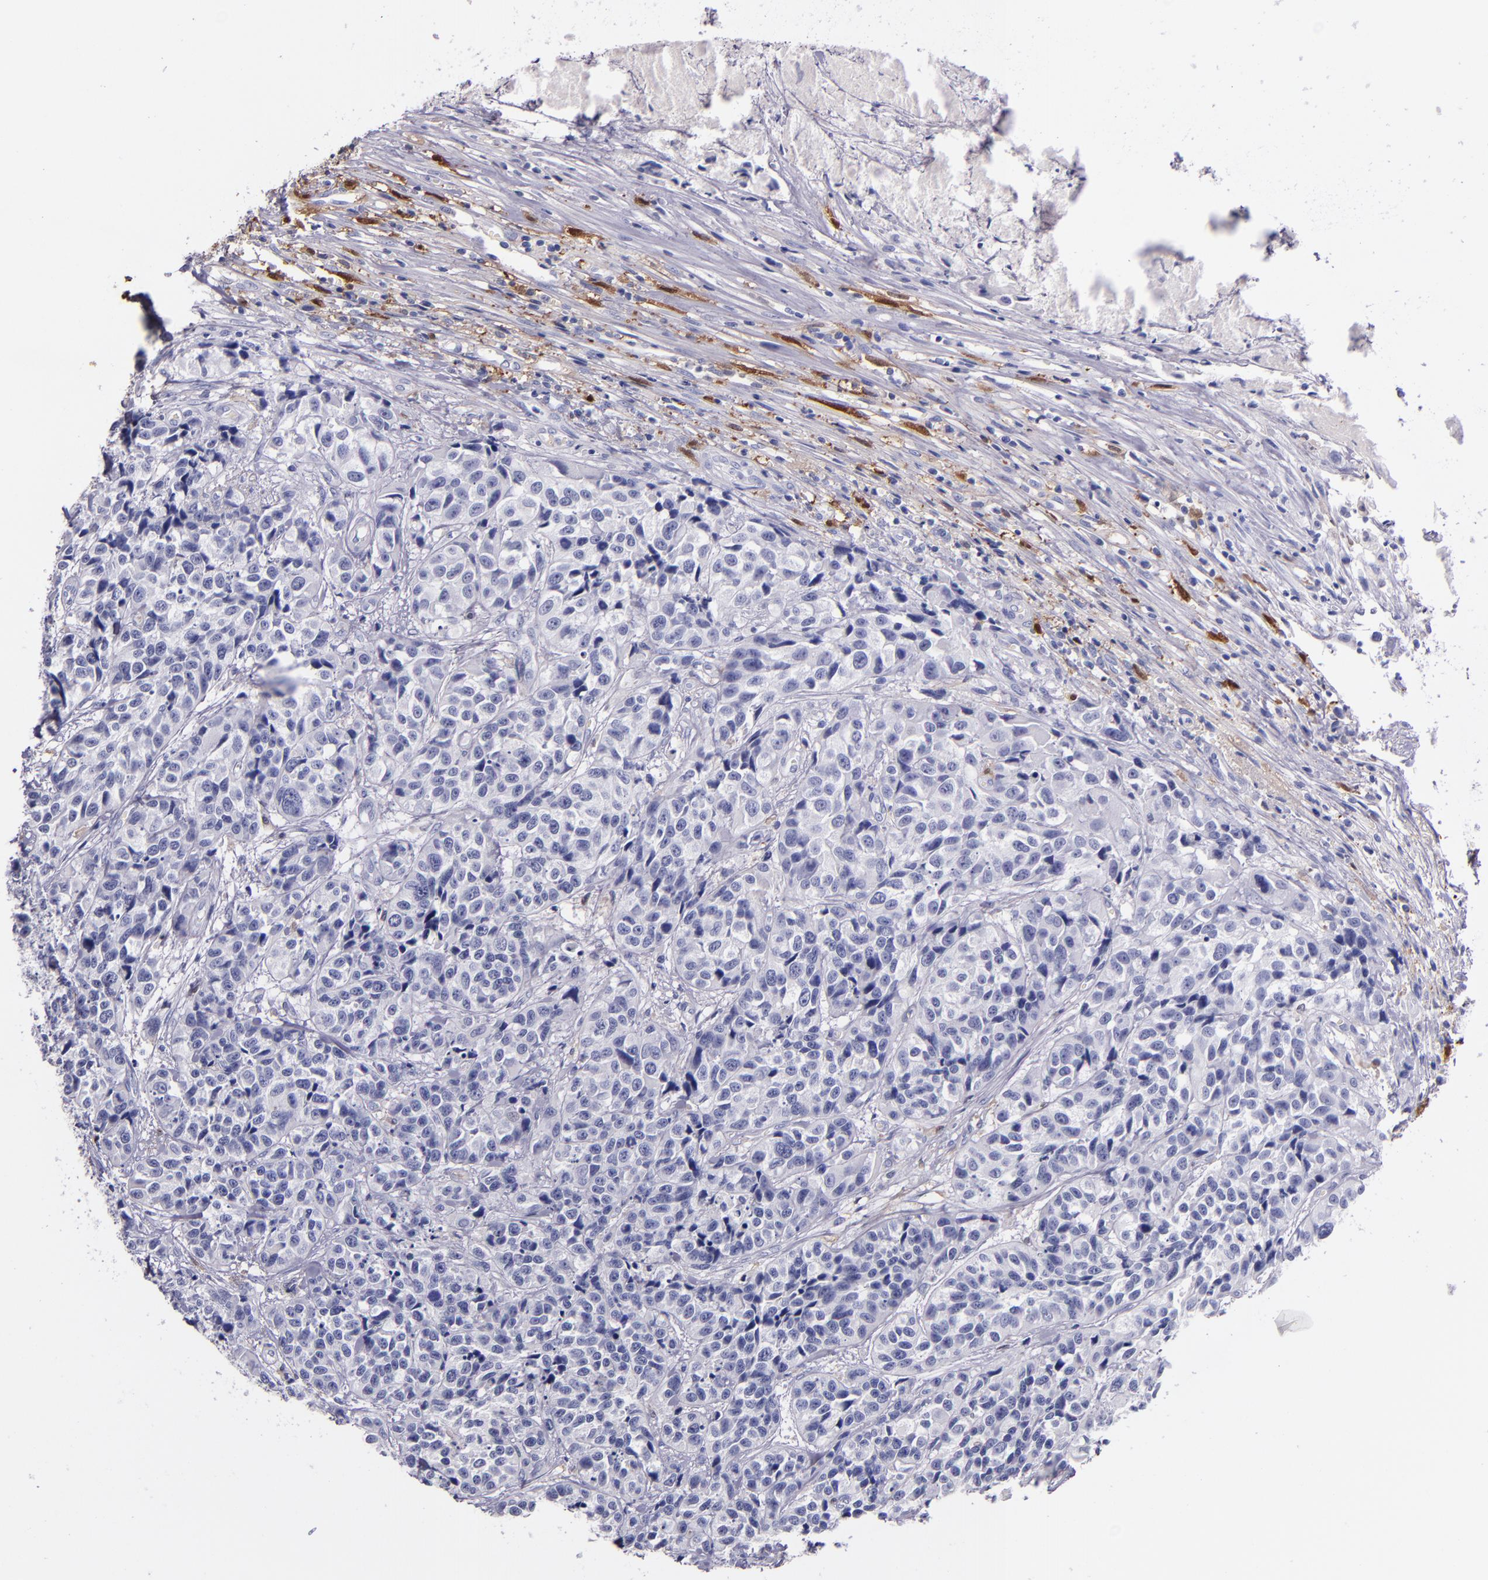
{"staining": {"intensity": "negative", "quantity": "none", "location": "none"}, "tissue": "urothelial cancer", "cell_type": "Tumor cells", "image_type": "cancer", "snomed": [{"axis": "morphology", "description": "Urothelial carcinoma, High grade"}, {"axis": "topography", "description": "Urinary bladder"}], "caption": "Immunohistochemistry photomicrograph of neoplastic tissue: human urothelial cancer stained with DAB (3,3'-diaminobenzidine) shows no significant protein staining in tumor cells. (Stains: DAB immunohistochemistry with hematoxylin counter stain, Microscopy: brightfield microscopy at high magnification).", "gene": "F13A1", "patient": {"sex": "female", "age": 81}}